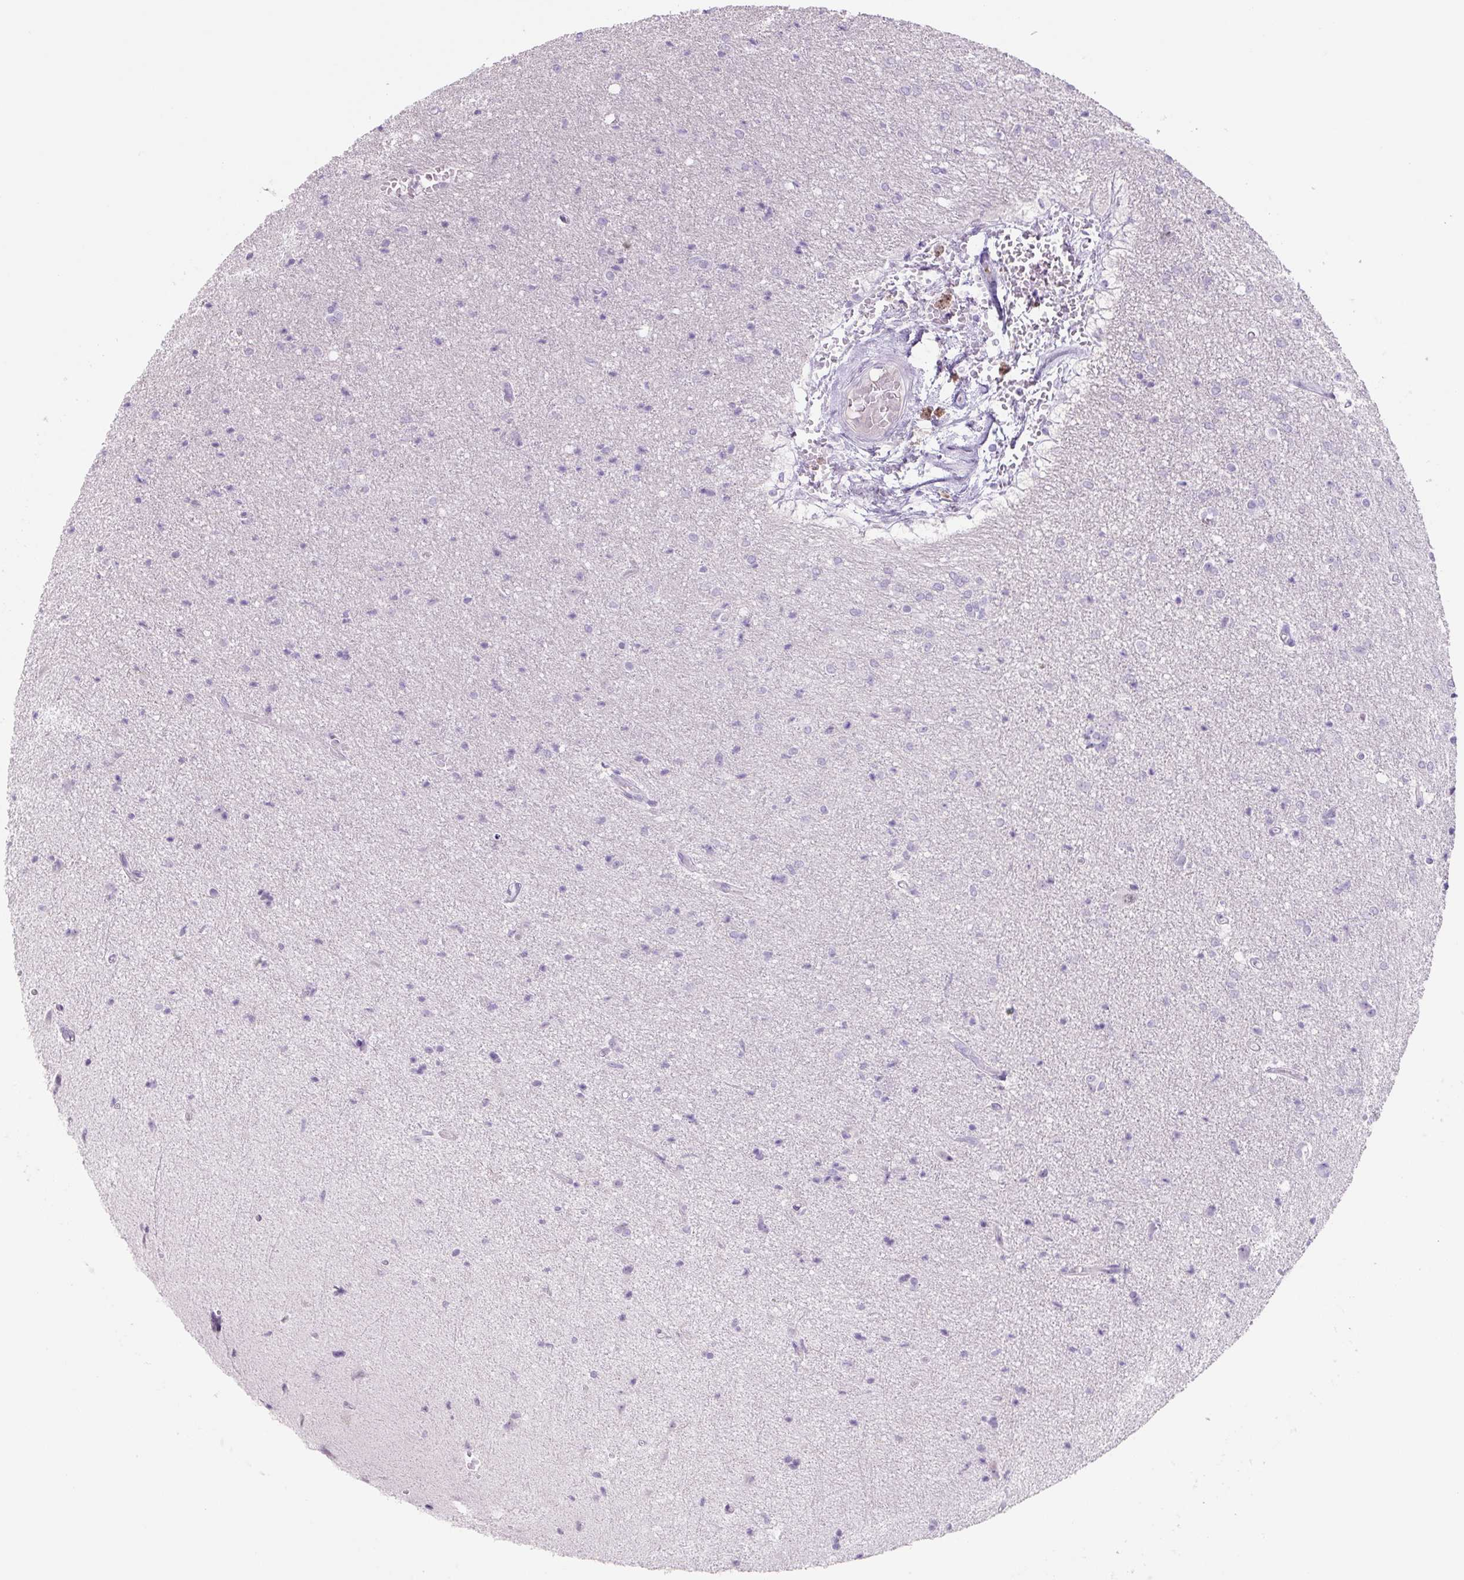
{"staining": {"intensity": "negative", "quantity": "none", "location": "none"}, "tissue": "glioma", "cell_type": "Tumor cells", "image_type": "cancer", "snomed": [{"axis": "morphology", "description": "Glioma, malignant, Low grade"}, {"axis": "topography", "description": "Brain"}], "caption": "Tumor cells show no significant staining in malignant glioma (low-grade).", "gene": "PRM1", "patient": {"sex": "male", "age": 26}}